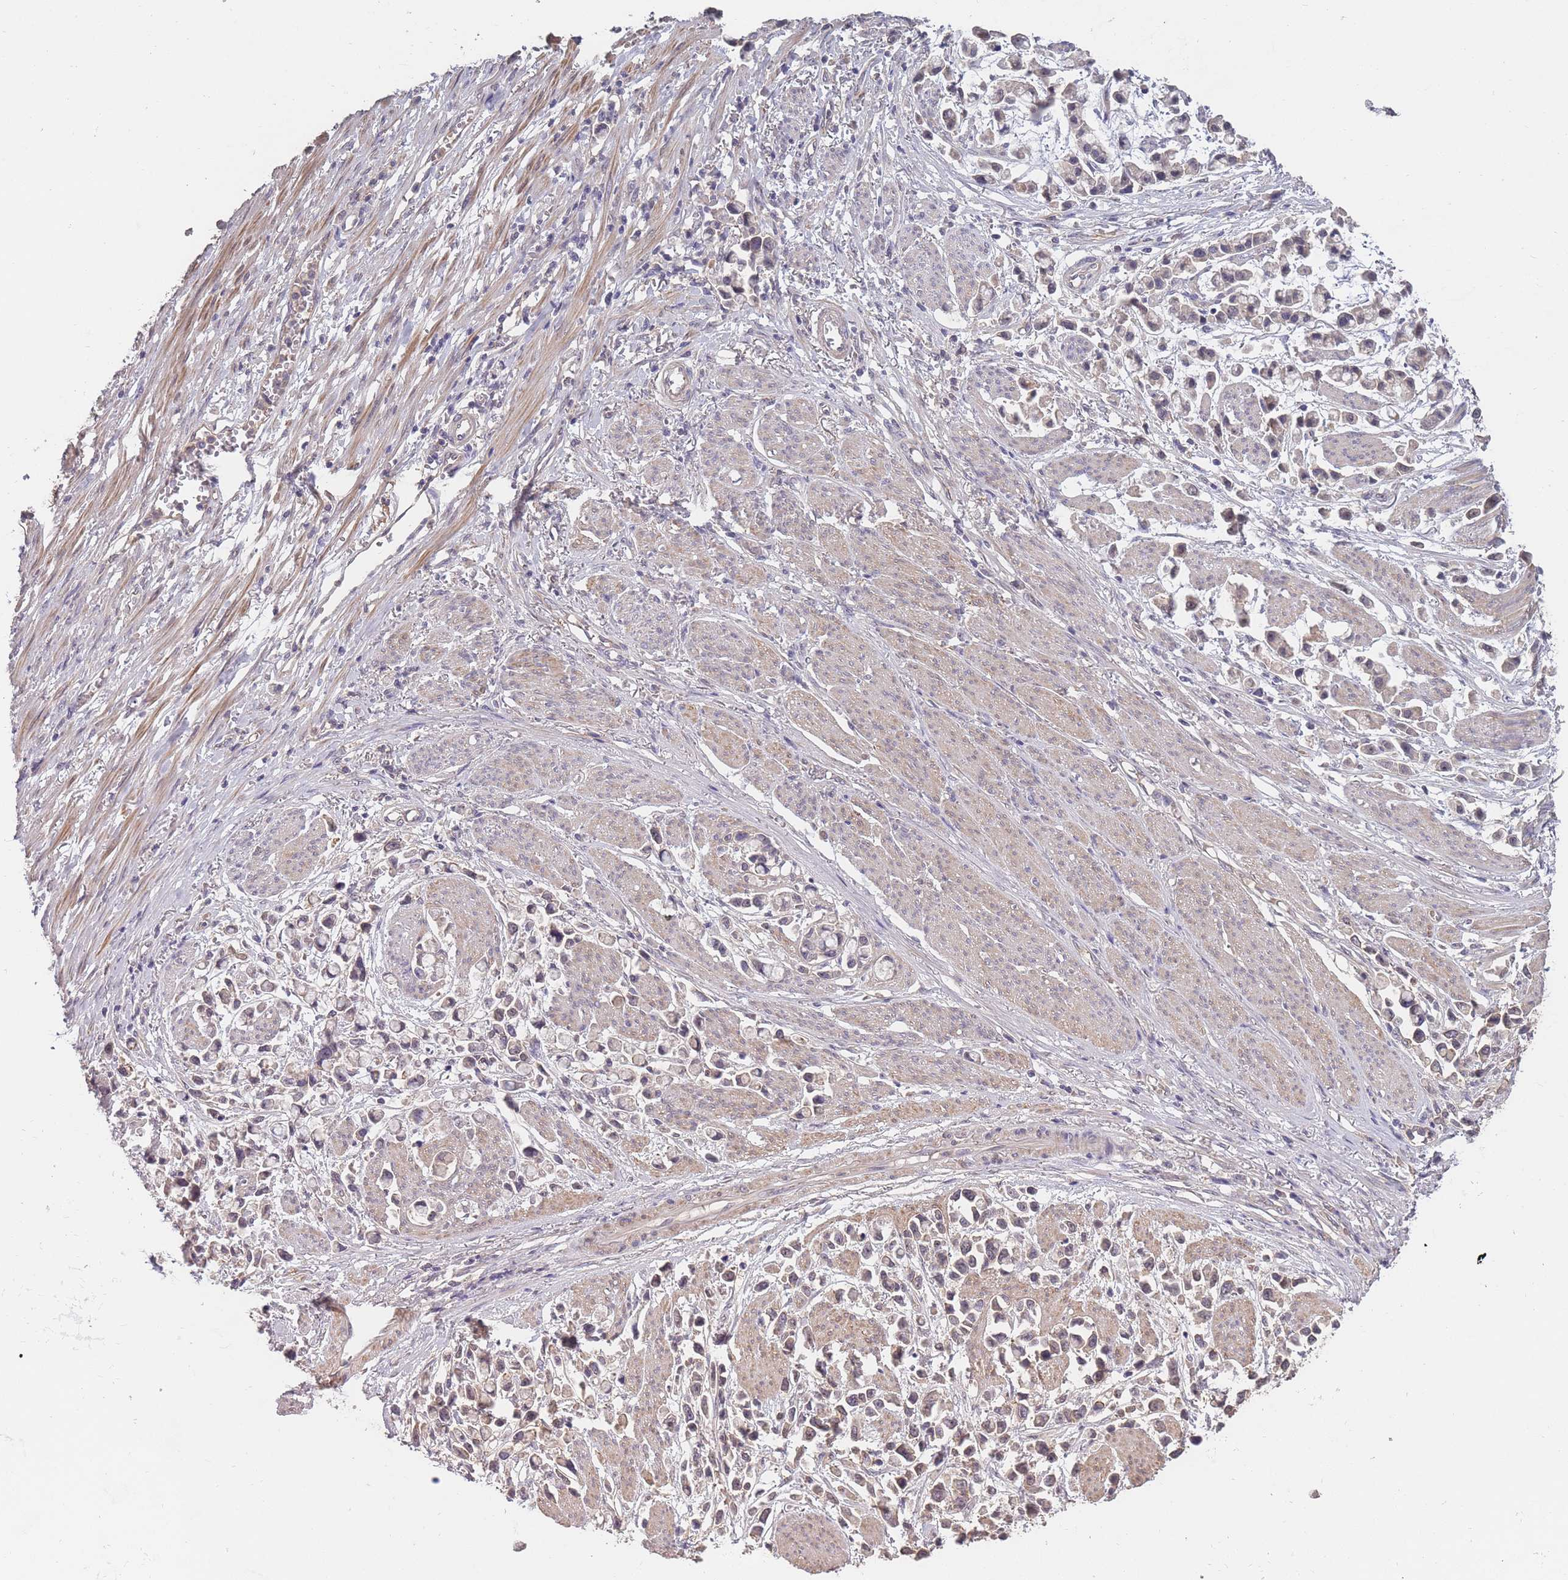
{"staining": {"intensity": "weak", "quantity": "<25%", "location": "nuclear"}, "tissue": "stomach cancer", "cell_type": "Tumor cells", "image_type": "cancer", "snomed": [{"axis": "morphology", "description": "Adenocarcinoma, NOS"}, {"axis": "topography", "description": "Stomach"}], "caption": "Immunohistochemistry (IHC) image of neoplastic tissue: human adenocarcinoma (stomach) stained with DAB displays no significant protein expression in tumor cells. (Brightfield microscopy of DAB (3,3'-diaminobenzidine) immunohistochemistry (IHC) at high magnification).", "gene": "KIAA1755", "patient": {"sex": "female", "age": 81}}